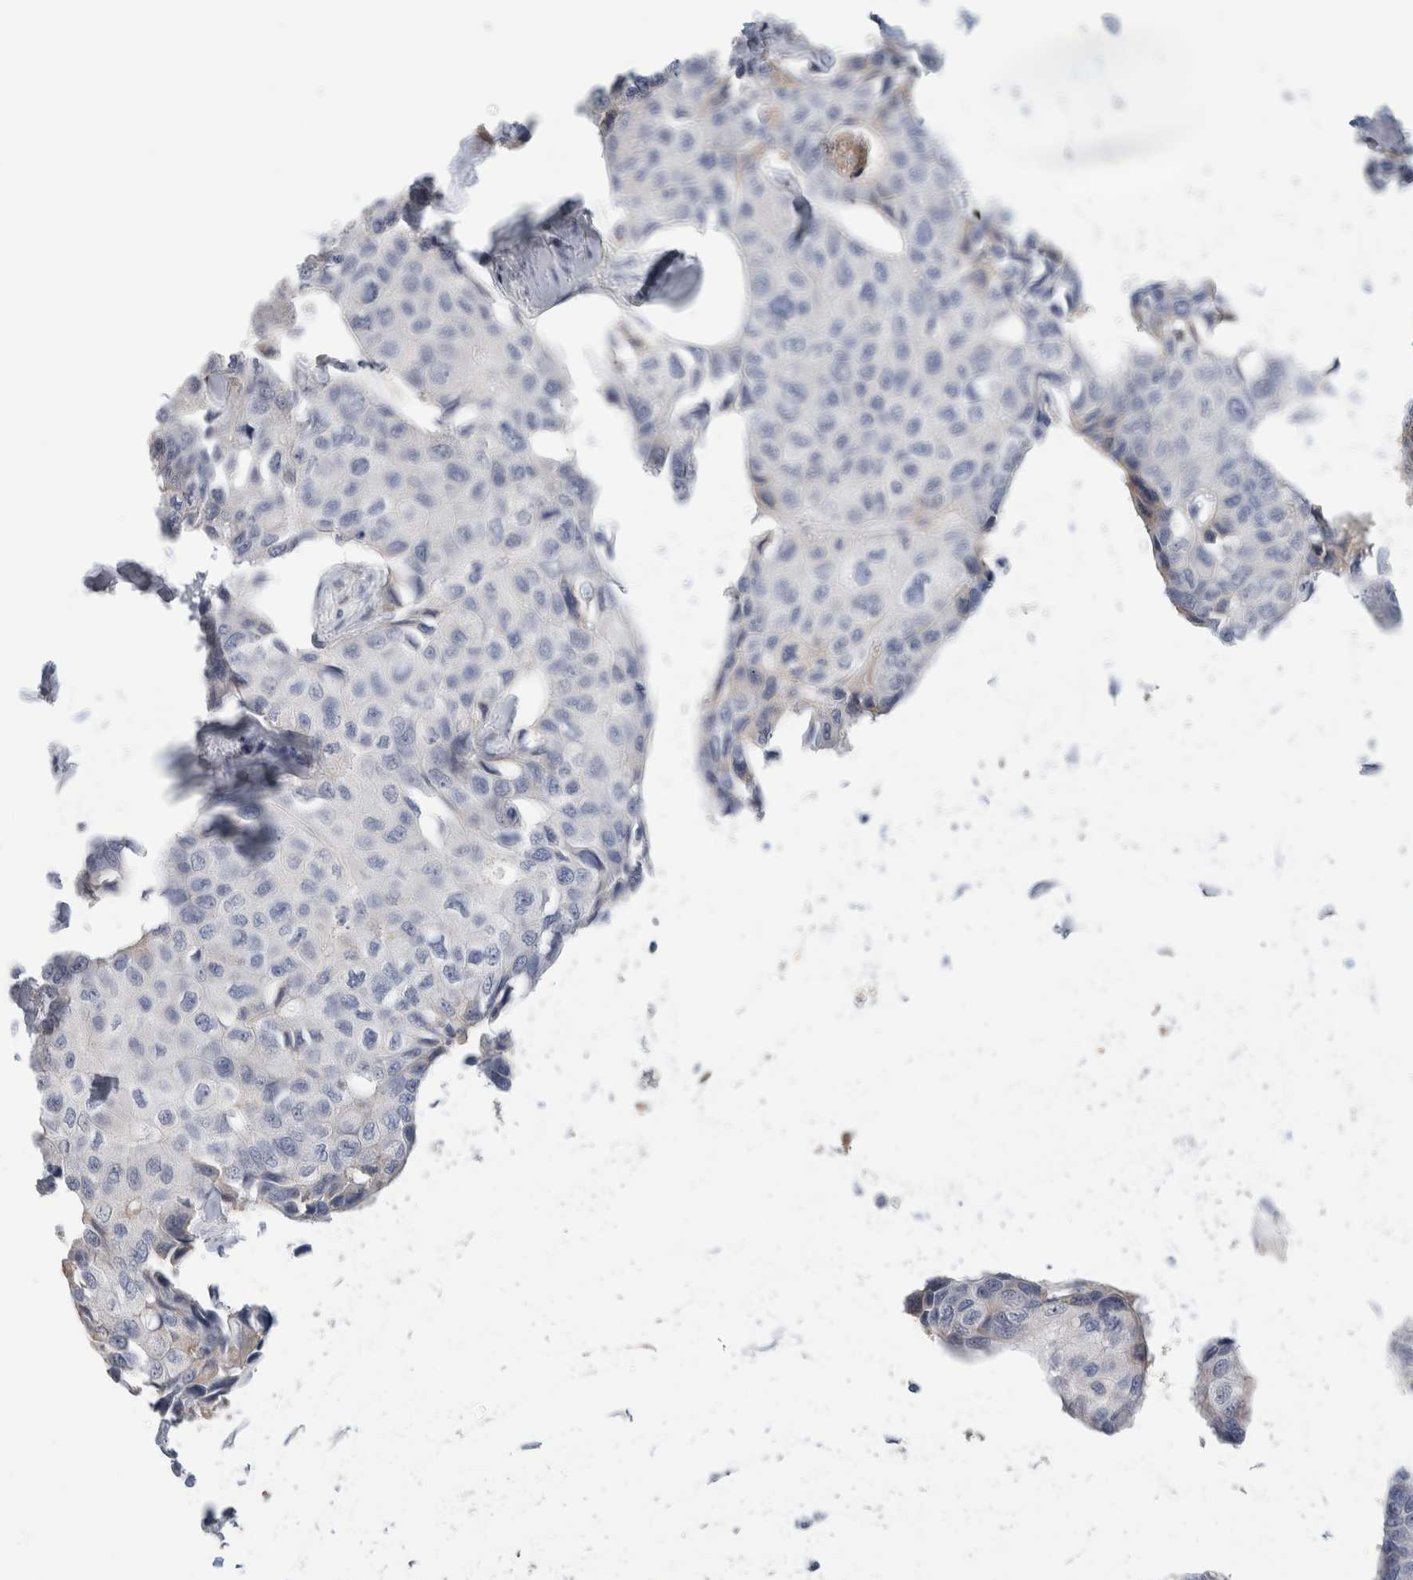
{"staining": {"intensity": "negative", "quantity": "none", "location": "none"}, "tissue": "breast cancer", "cell_type": "Tumor cells", "image_type": "cancer", "snomed": [{"axis": "morphology", "description": "Duct carcinoma"}, {"axis": "topography", "description": "Breast"}], "caption": "Protein analysis of breast cancer exhibits no significant expression in tumor cells.", "gene": "CA1", "patient": {"sex": "female", "age": 80}}